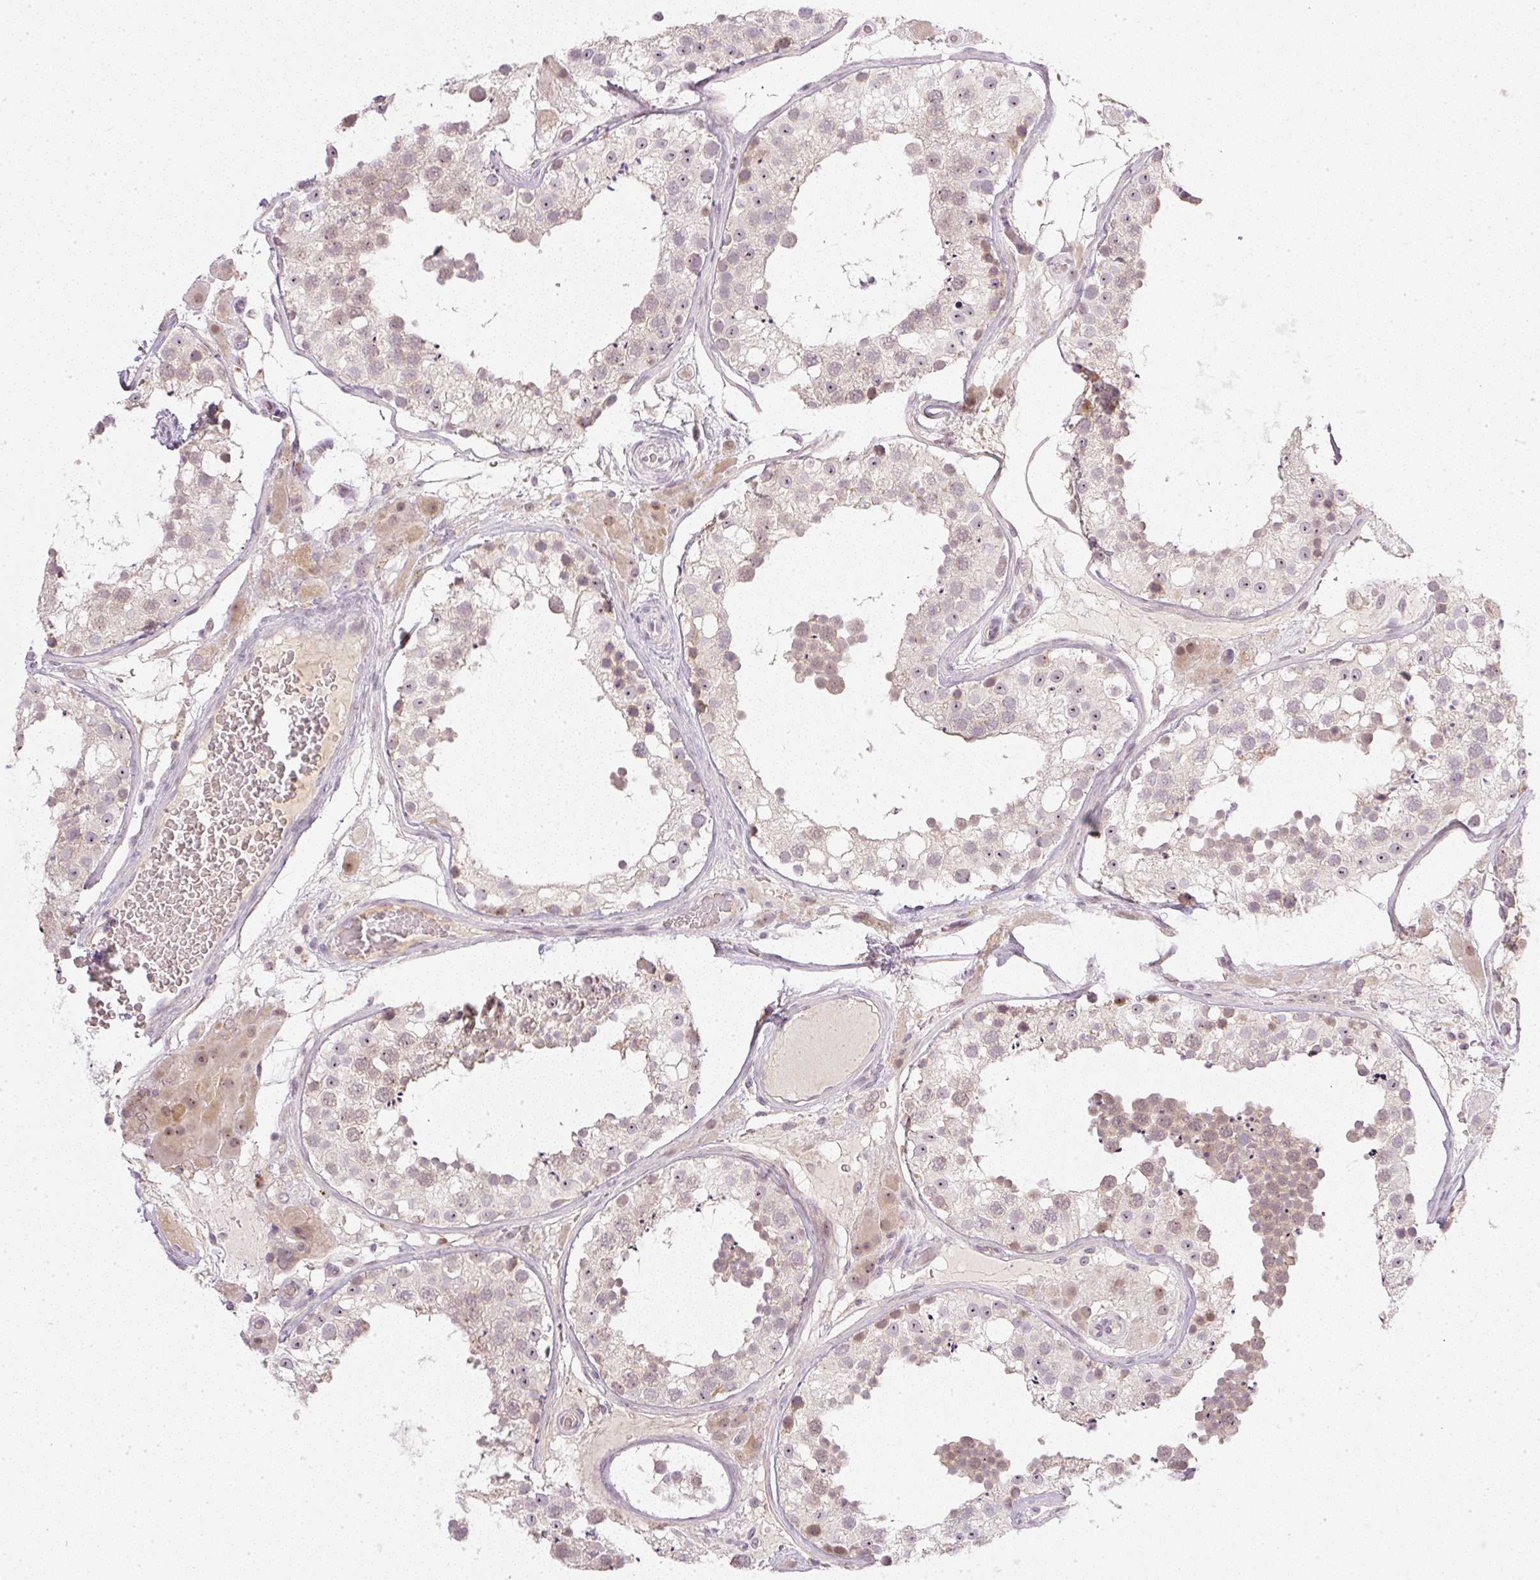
{"staining": {"intensity": "moderate", "quantity": "<25%", "location": "cytoplasmic/membranous,nuclear"}, "tissue": "testis", "cell_type": "Cells in seminiferous ducts", "image_type": "normal", "snomed": [{"axis": "morphology", "description": "Normal tissue, NOS"}, {"axis": "topography", "description": "Testis"}], "caption": "A low amount of moderate cytoplasmic/membranous,nuclear staining is identified in about <25% of cells in seminiferous ducts in benign testis.", "gene": "AAR2", "patient": {"sex": "male", "age": 26}}